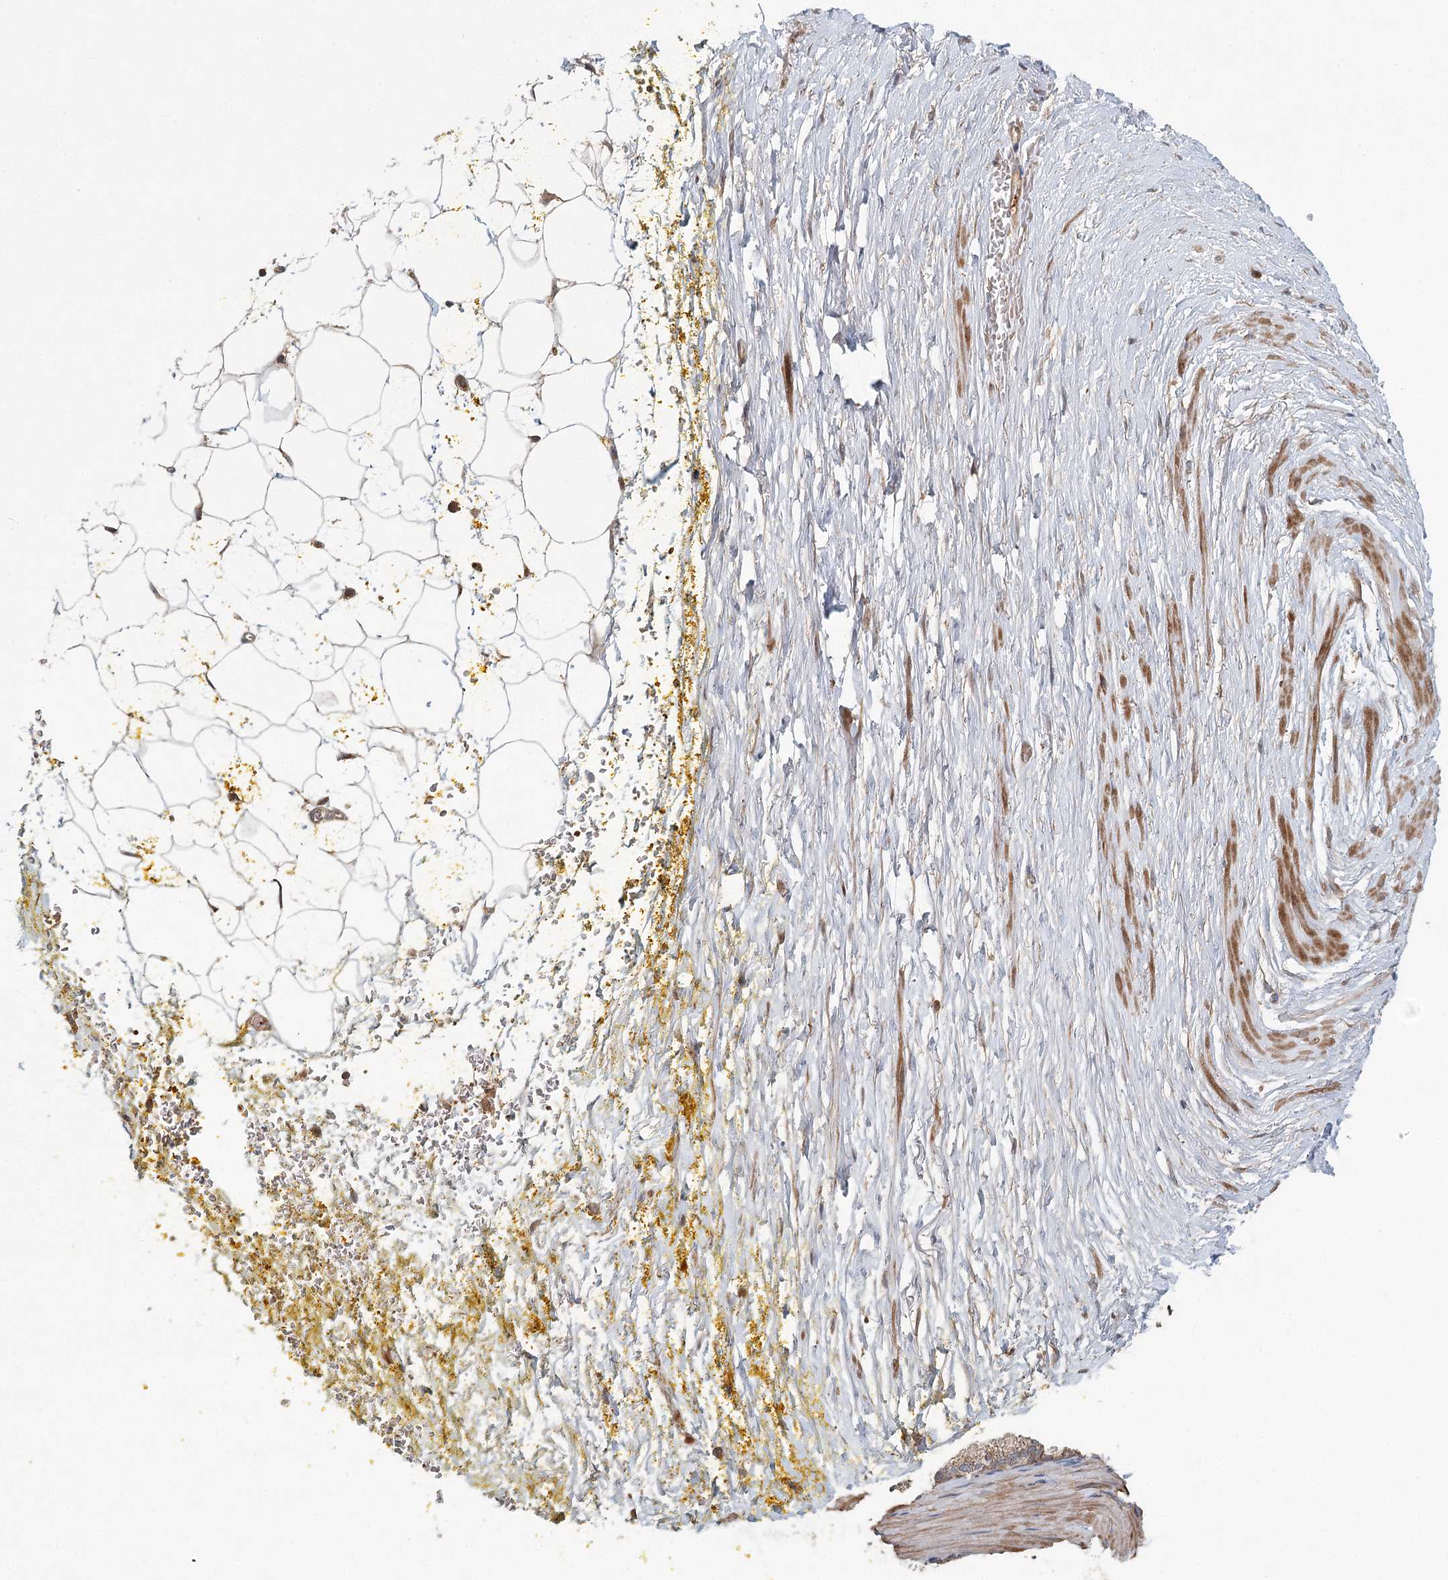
{"staining": {"intensity": "weak", "quantity": ">75%", "location": "cytoplasmic/membranous"}, "tissue": "adipose tissue", "cell_type": "Adipocytes", "image_type": "normal", "snomed": [{"axis": "morphology", "description": "Normal tissue, NOS"}, {"axis": "morphology", "description": "Adenocarcinoma, Low grade"}, {"axis": "topography", "description": "Prostate"}, {"axis": "topography", "description": "Peripheral nerve tissue"}], "caption": "Adipocytes exhibit weak cytoplasmic/membranous expression in approximately >75% of cells in benign adipose tissue.", "gene": "ENSG00000273217", "patient": {"sex": "male", "age": 63}}